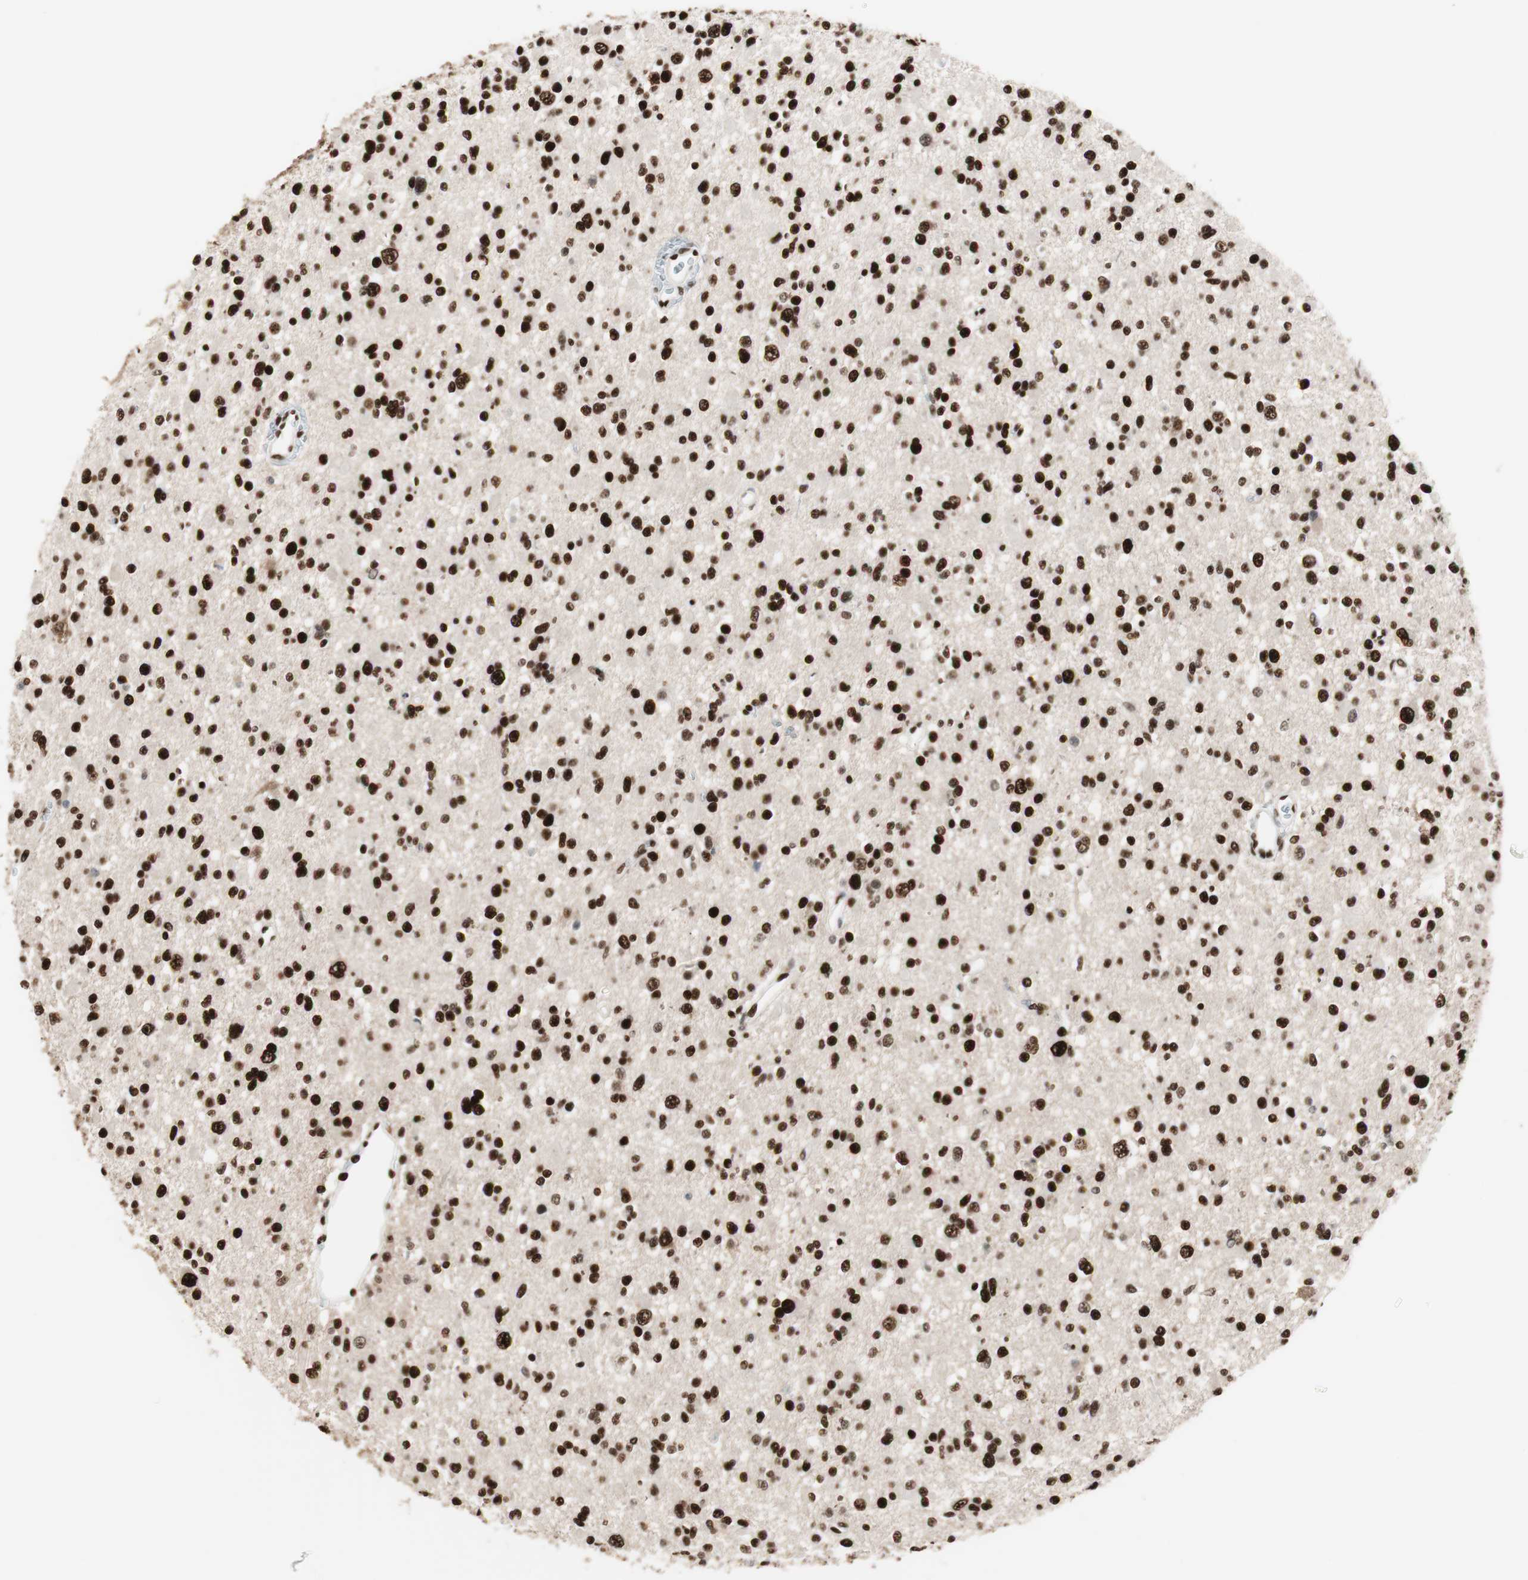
{"staining": {"intensity": "strong", "quantity": ">75%", "location": "nuclear"}, "tissue": "glioma", "cell_type": "Tumor cells", "image_type": "cancer", "snomed": [{"axis": "morphology", "description": "Glioma, malignant, Low grade"}, {"axis": "topography", "description": "Brain"}], "caption": "Strong nuclear expression is seen in approximately >75% of tumor cells in low-grade glioma (malignant). (DAB (3,3'-diaminobenzidine) = brown stain, brightfield microscopy at high magnification).", "gene": "PSME3", "patient": {"sex": "female", "age": 22}}